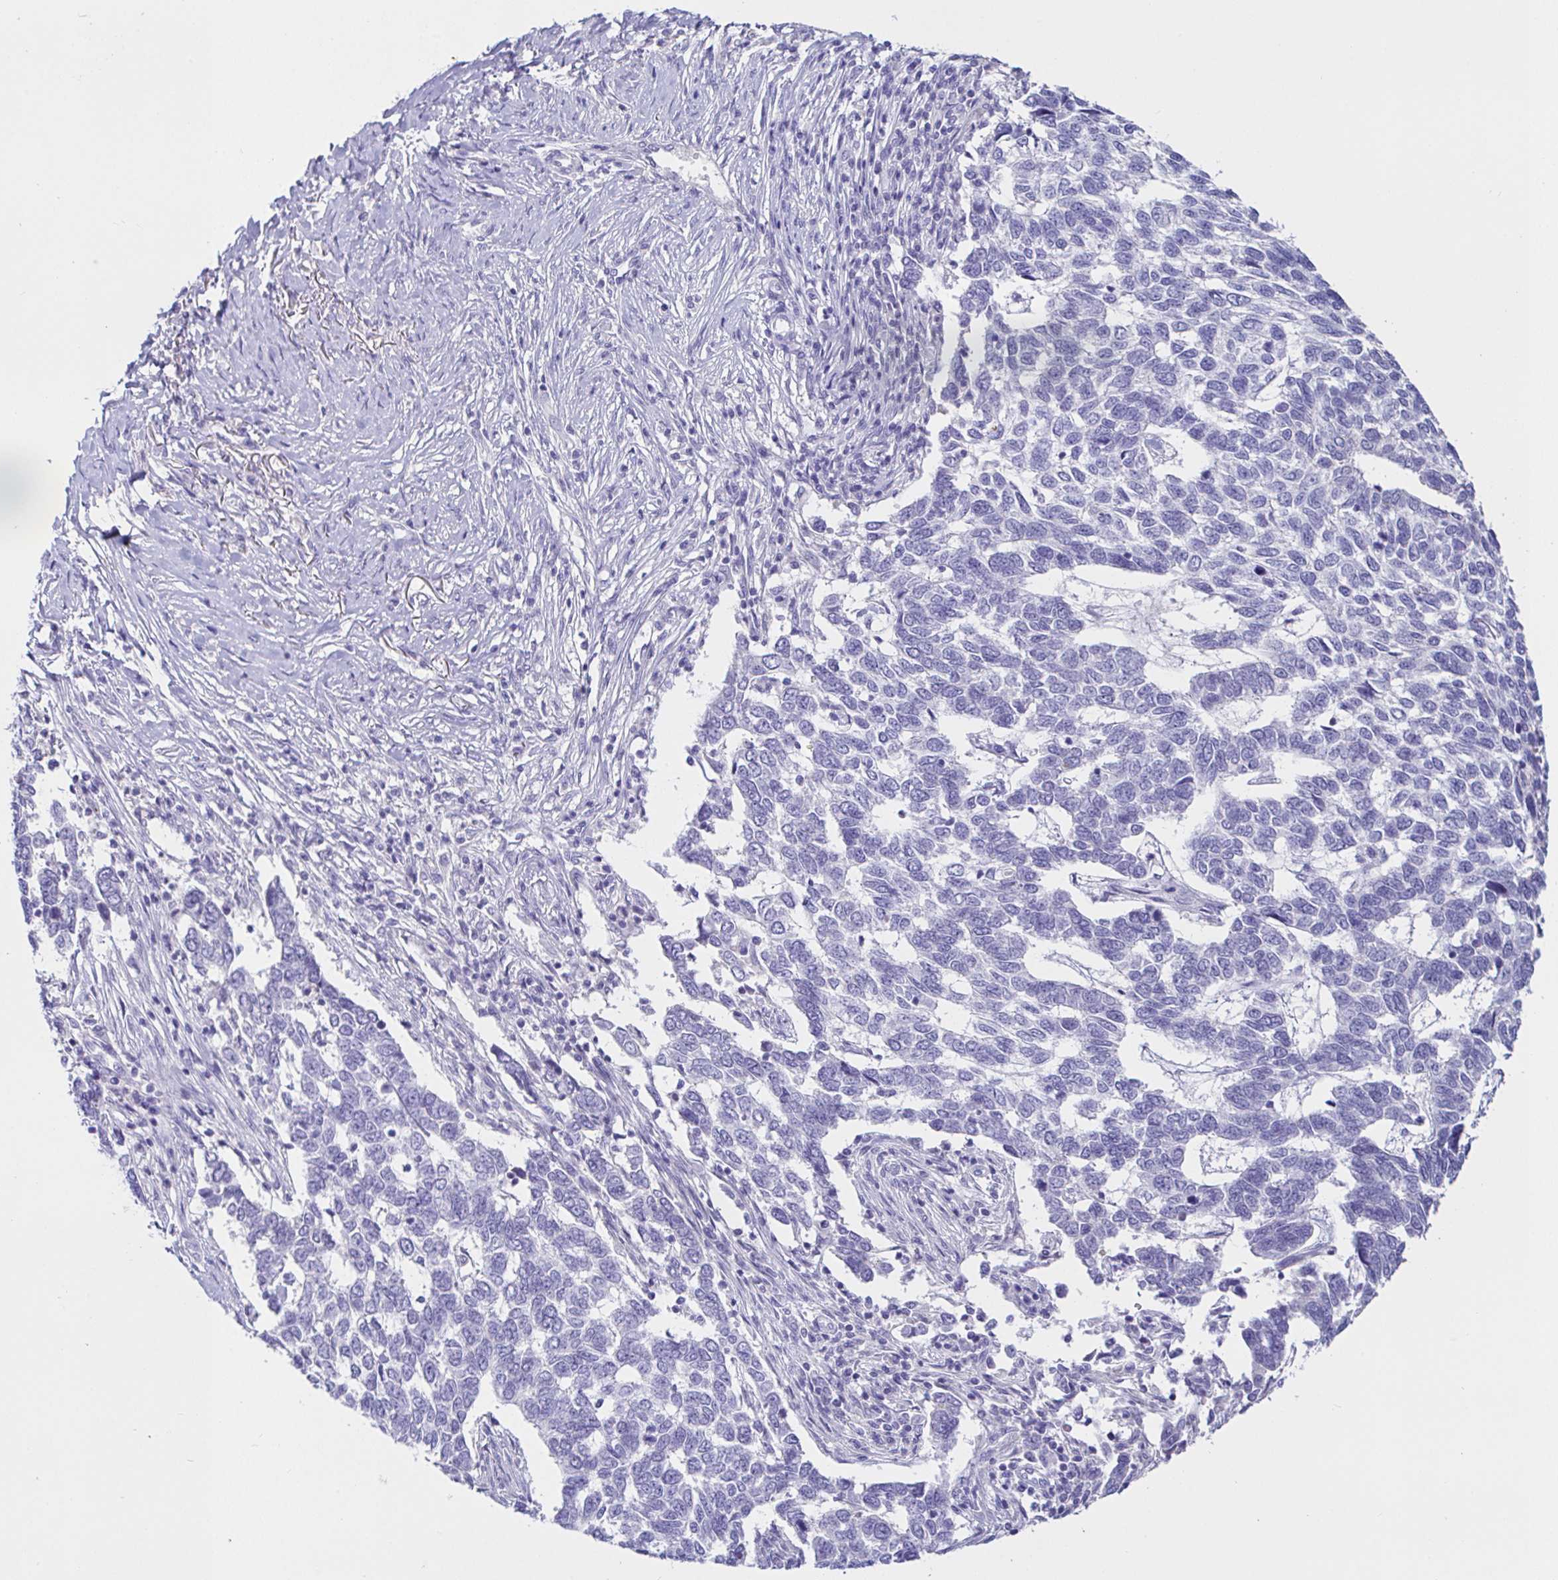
{"staining": {"intensity": "negative", "quantity": "none", "location": "none"}, "tissue": "skin cancer", "cell_type": "Tumor cells", "image_type": "cancer", "snomed": [{"axis": "morphology", "description": "Basal cell carcinoma"}, {"axis": "topography", "description": "Skin"}], "caption": "This photomicrograph is of basal cell carcinoma (skin) stained with IHC to label a protein in brown with the nuclei are counter-stained blue. There is no staining in tumor cells. (Brightfield microscopy of DAB IHC at high magnification).", "gene": "SAA4", "patient": {"sex": "female", "age": 65}}